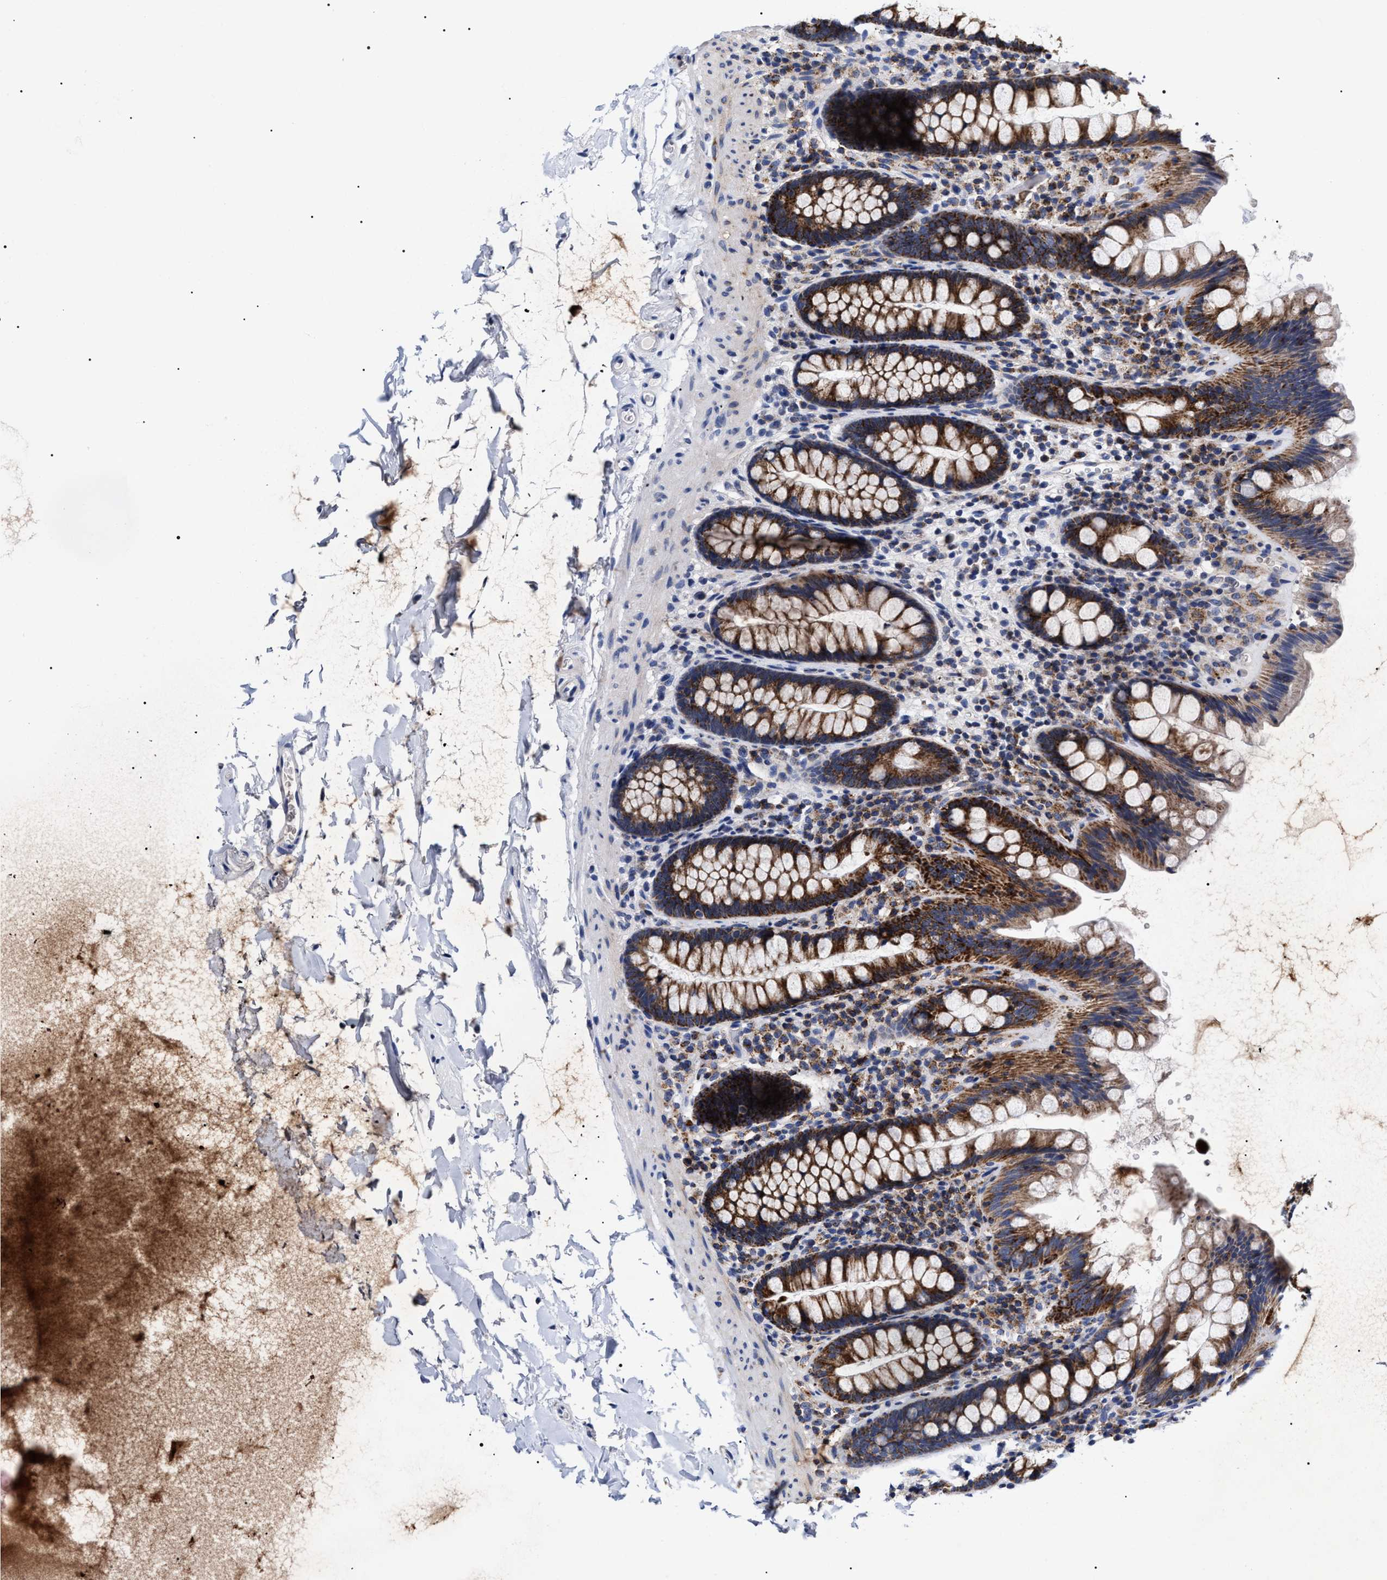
{"staining": {"intensity": "moderate", "quantity": ">75%", "location": "cytoplasmic/membranous"}, "tissue": "colon", "cell_type": "Endothelial cells", "image_type": "normal", "snomed": [{"axis": "morphology", "description": "Normal tissue, NOS"}, {"axis": "topography", "description": "Colon"}], "caption": "Protein positivity by IHC shows moderate cytoplasmic/membranous staining in about >75% of endothelial cells in unremarkable colon.", "gene": "COG5", "patient": {"sex": "female", "age": 80}}